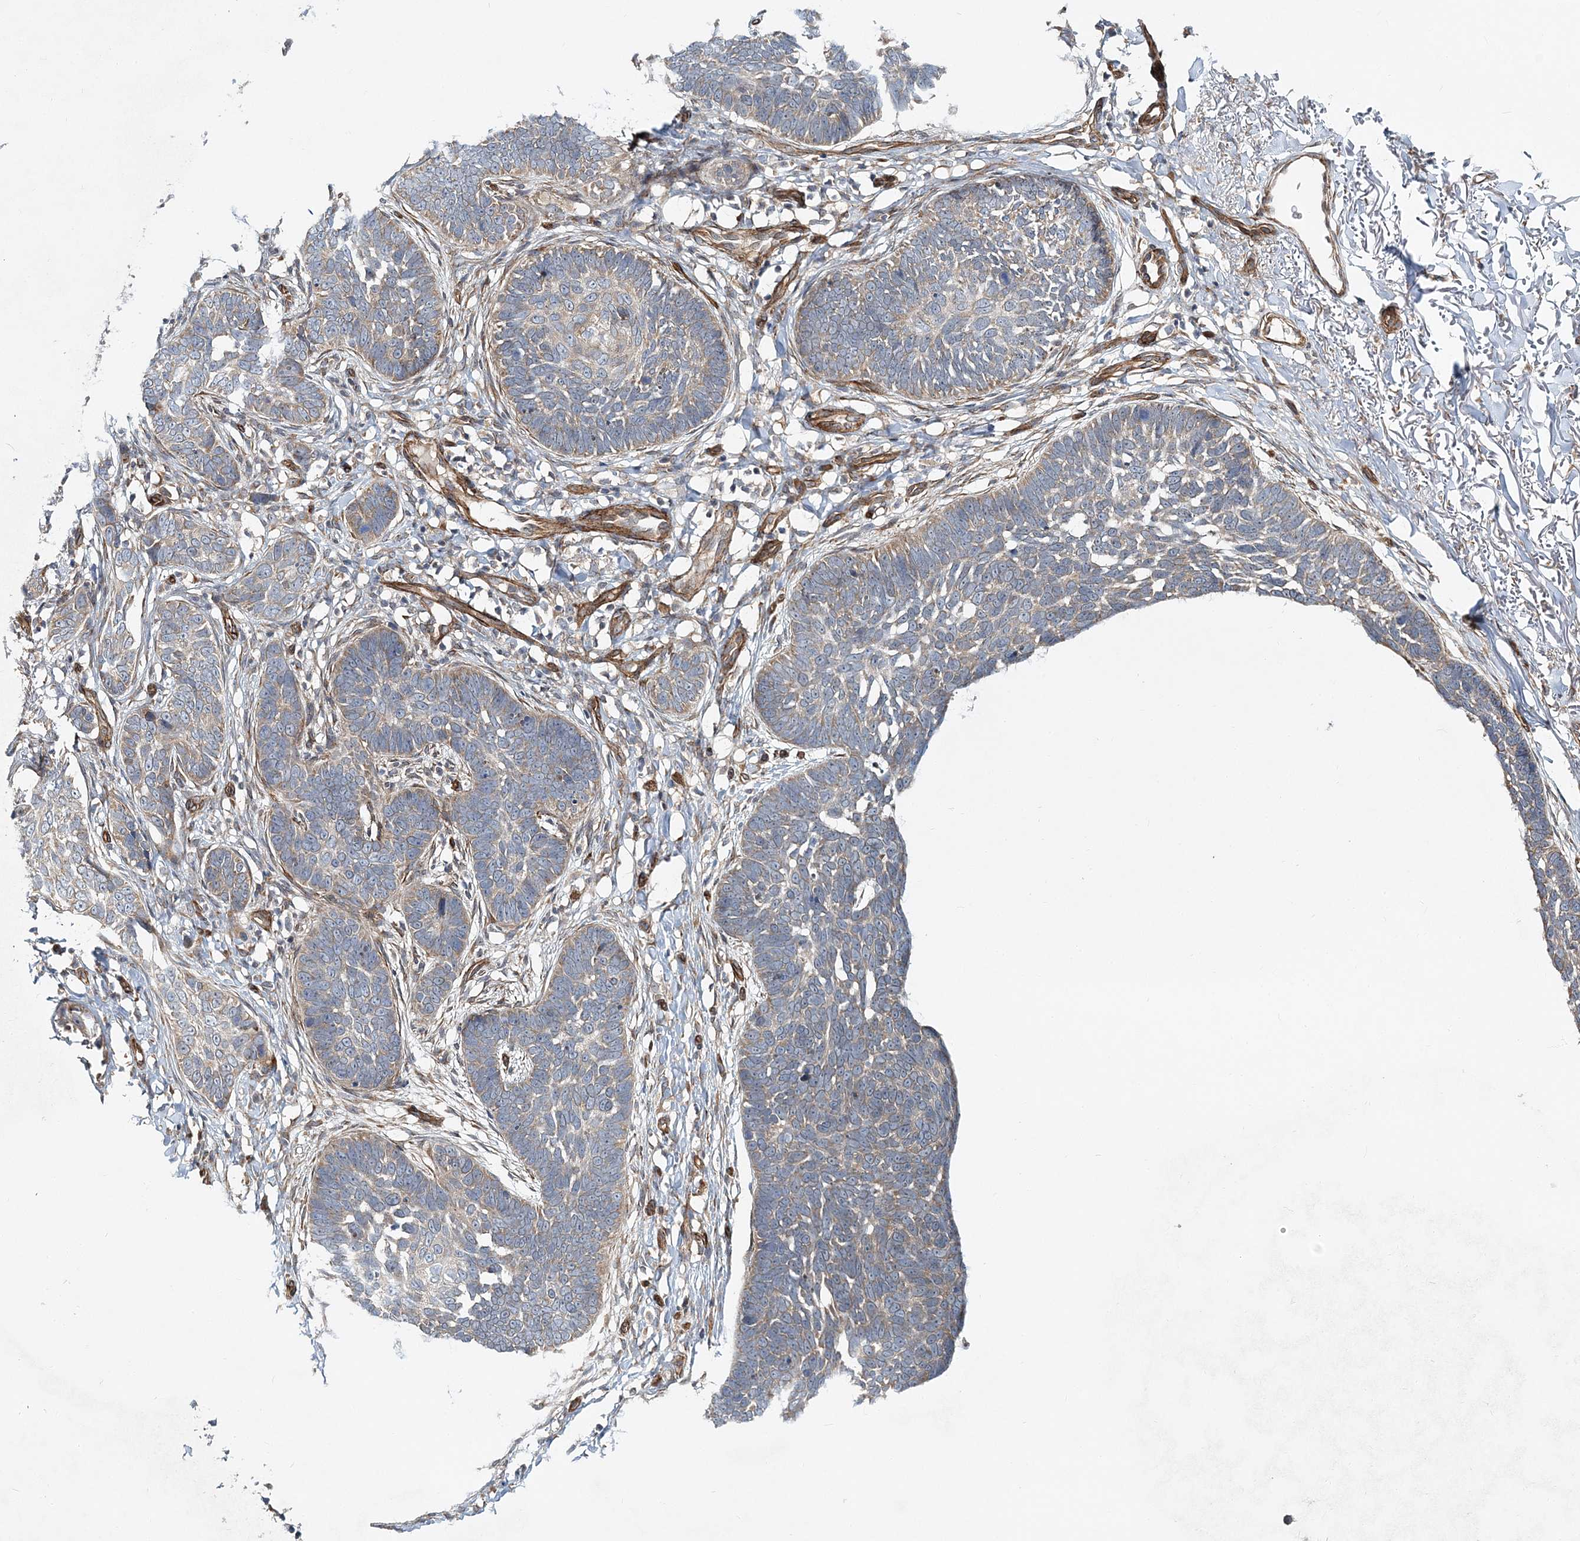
{"staining": {"intensity": "negative", "quantity": "none", "location": "none"}, "tissue": "skin cancer", "cell_type": "Tumor cells", "image_type": "cancer", "snomed": [{"axis": "morphology", "description": "Normal tissue, NOS"}, {"axis": "morphology", "description": "Basal cell carcinoma"}, {"axis": "topography", "description": "Skin"}], "caption": "The photomicrograph demonstrates no significant positivity in tumor cells of skin cancer (basal cell carcinoma).", "gene": "NBAS", "patient": {"sex": "male", "age": 77}}